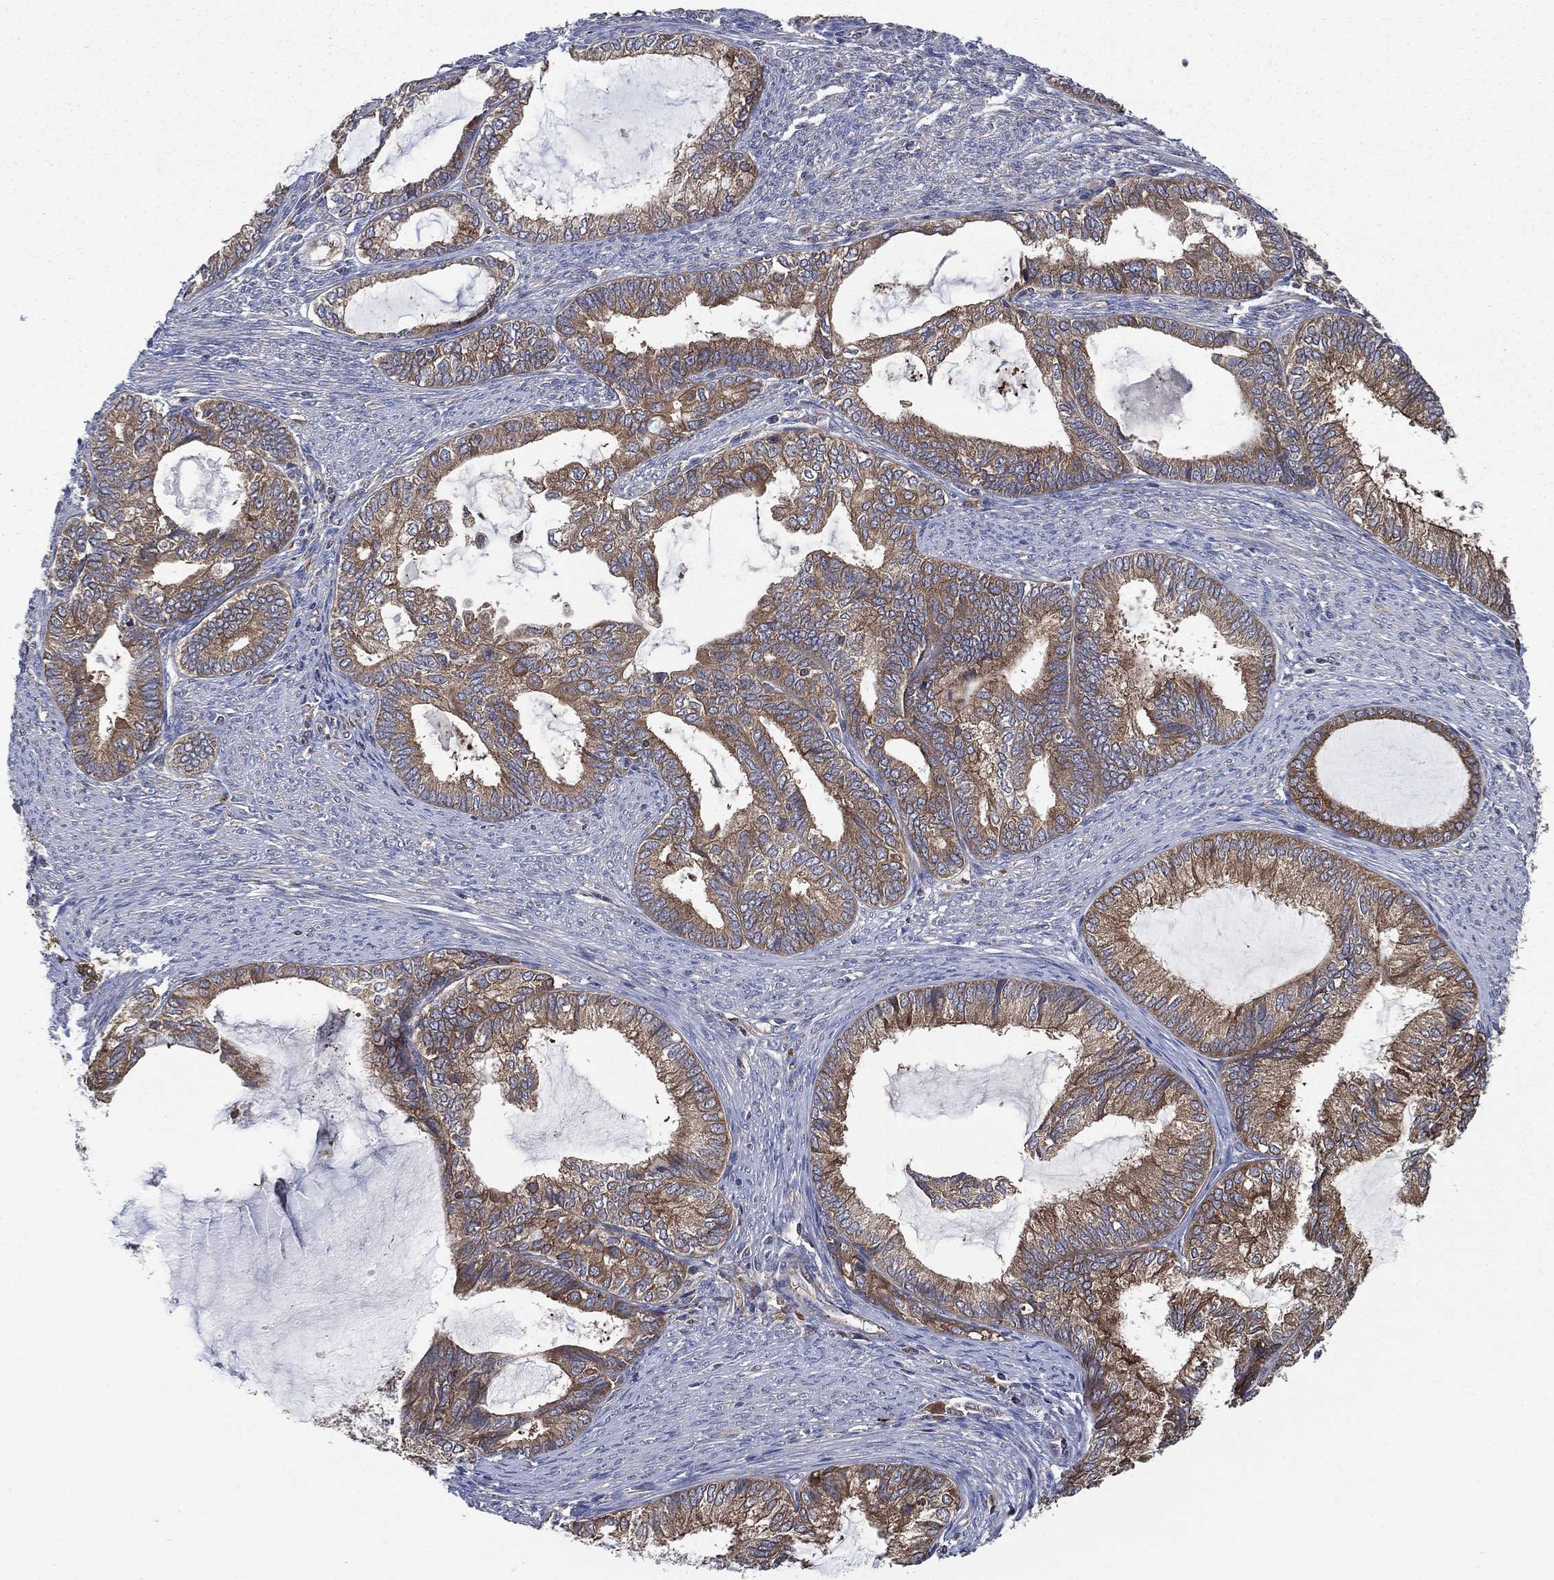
{"staining": {"intensity": "moderate", "quantity": ">75%", "location": "cytoplasmic/membranous"}, "tissue": "endometrial cancer", "cell_type": "Tumor cells", "image_type": "cancer", "snomed": [{"axis": "morphology", "description": "Adenocarcinoma, NOS"}, {"axis": "topography", "description": "Endometrium"}], "caption": "This histopathology image exhibits immunohistochemistry staining of endometrial cancer, with medium moderate cytoplasmic/membranous staining in approximately >75% of tumor cells.", "gene": "SMPD3", "patient": {"sex": "female", "age": 86}}